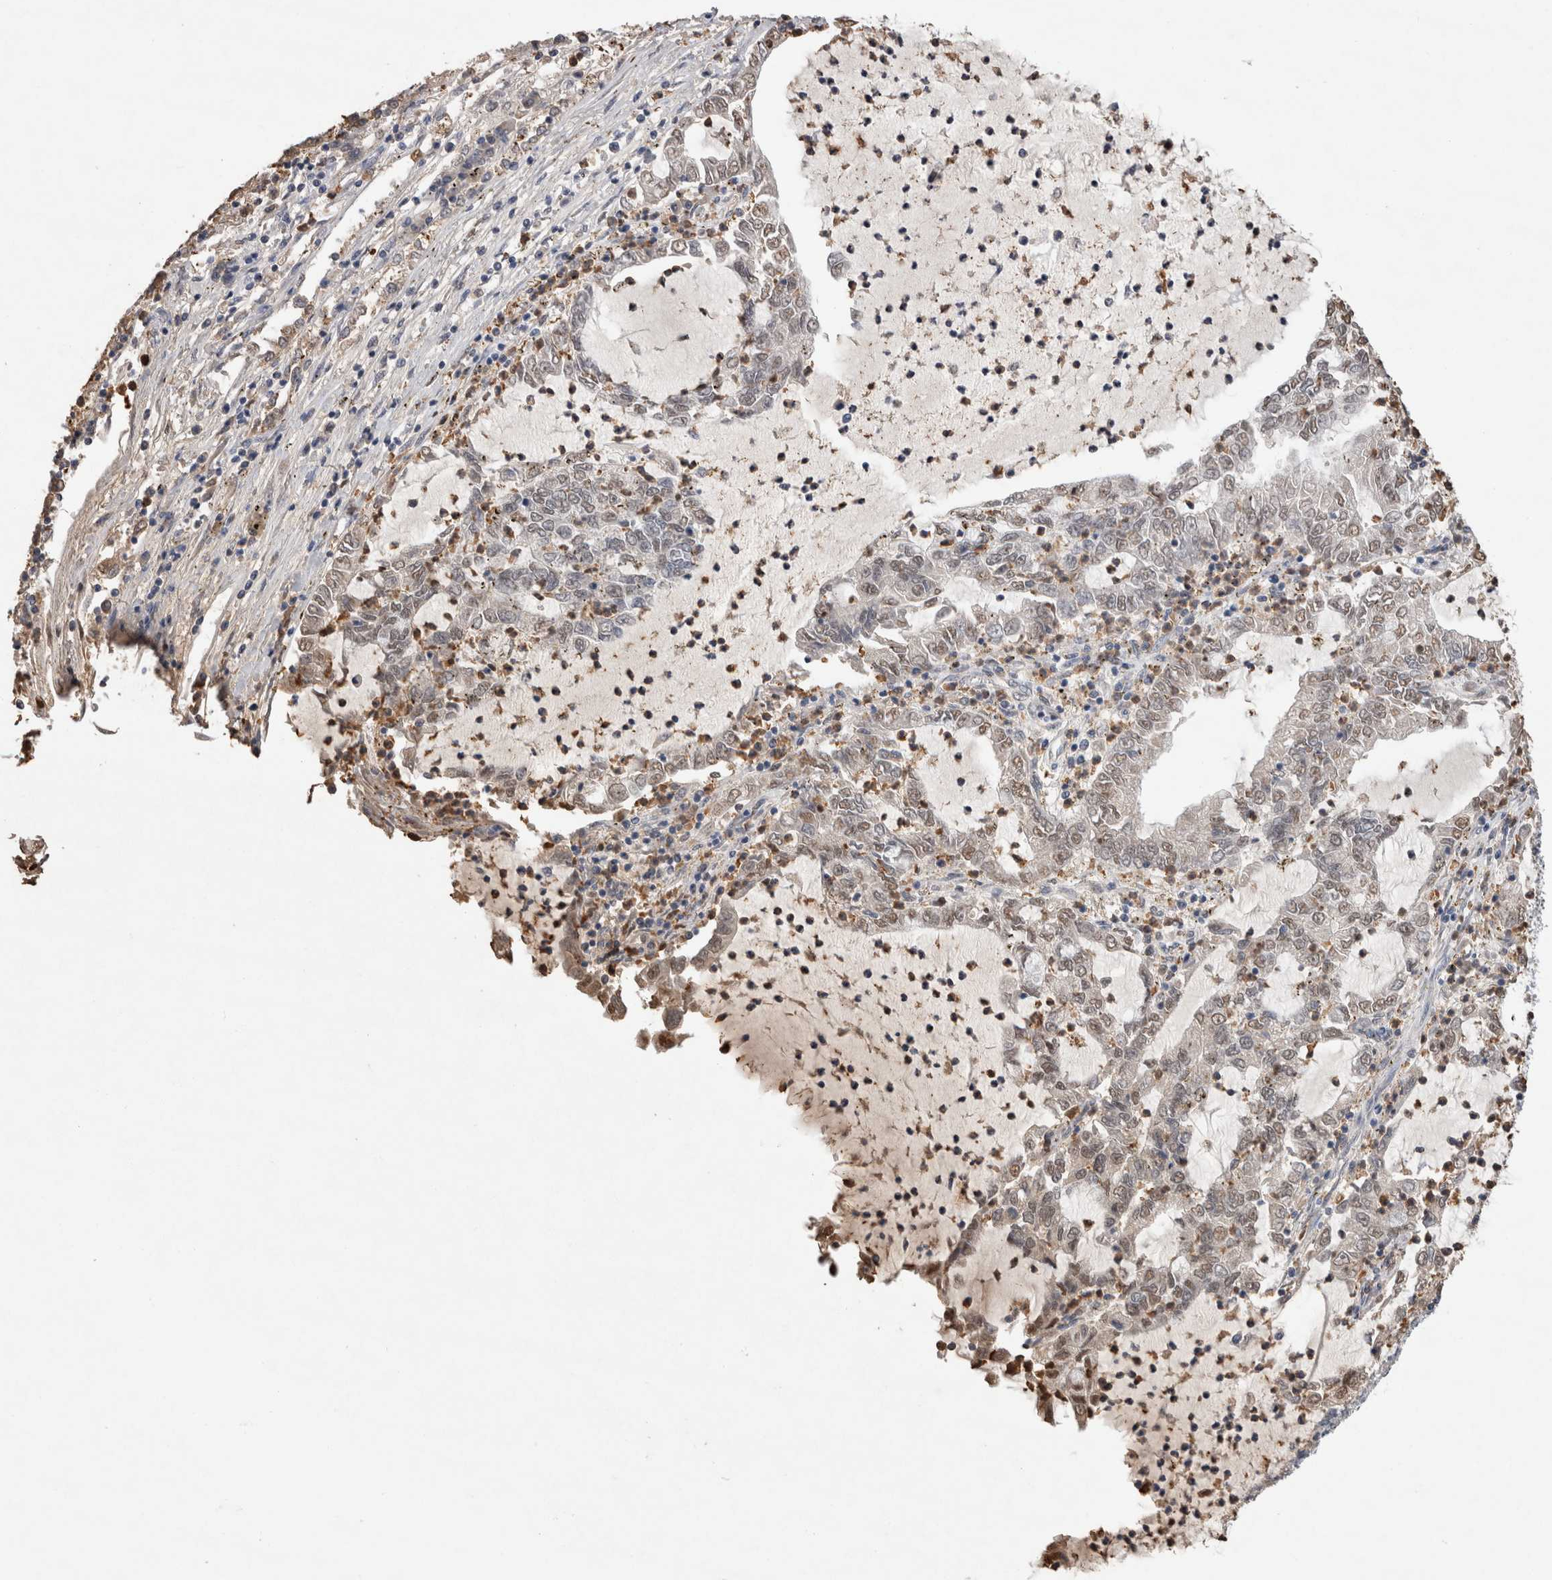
{"staining": {"intensity": "weak", "quantity": "25%-75%", "location": "nuclear"}, "tissue": "lung cancer", "cell_type": "Tumor cells", "image_type": "cancer", "snomed": [{"axis": "morphology", "description": "Adenocarcinoma, NOS"}, {"axis": "topography", "description": "Lung"}], "caption": "High-magnification brightfield microscopy of lung cancer (adenocarcinoma) stained with DAB (3,3'-diaminobenzidine) (brown) and counterstained with hematoxylin (blue). tumor cells exhibit weak nuclear expression is identified in about25%-75% of cells.", "gene": "FABP7", "patient": {"sex": "female", "age": 51}}